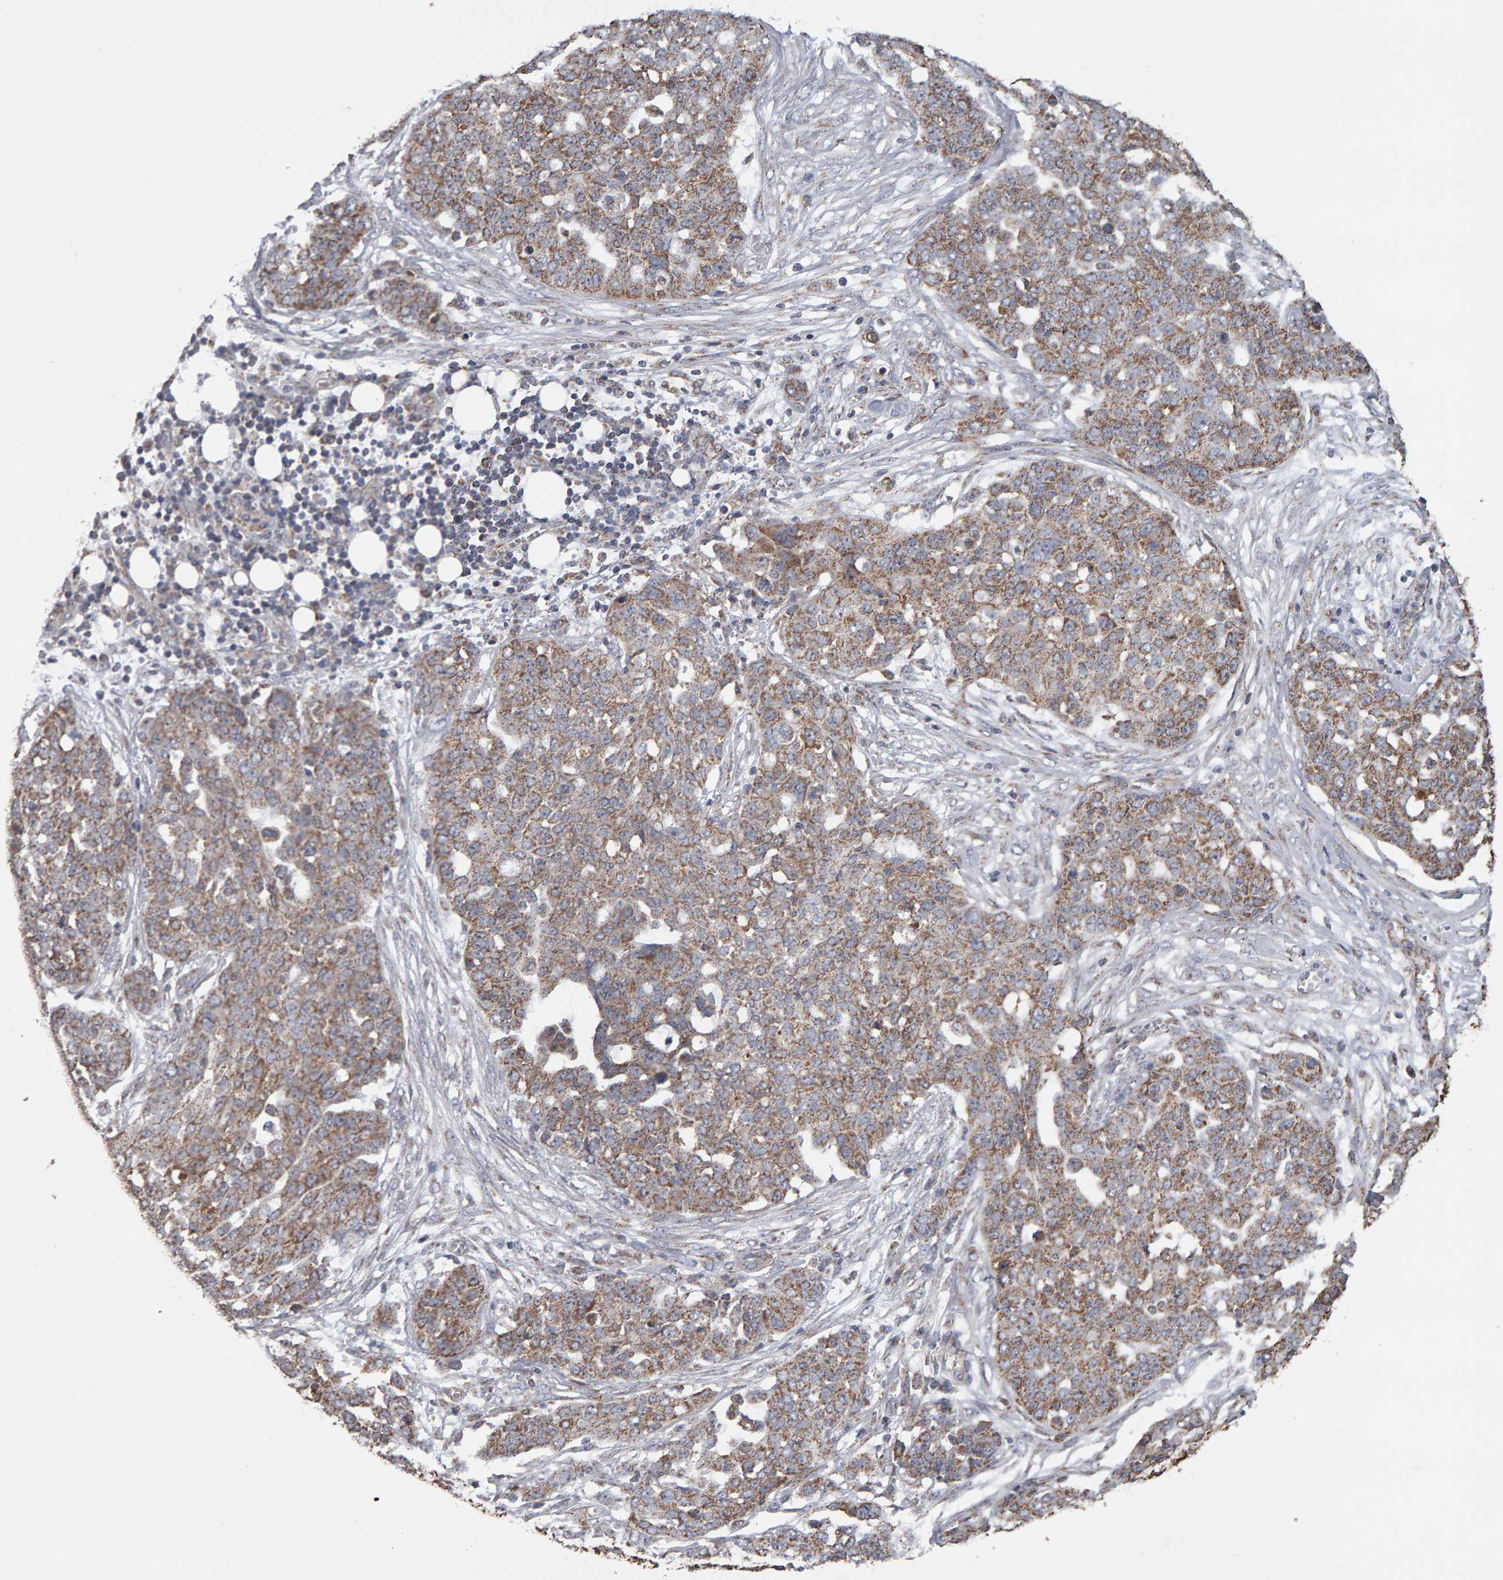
{"staining": {"intensity": "moderate", "quantity": "25%-75%", "location": "cytoplasmic/membranous"}, "tissue": "ovarian cancer", "cell_type": "Tumor cells", "image_type": "cancer", "snomed": [{"axis": "morphology", "description": "Cystadenocarcinoma, serous, NOS"}, {"axis": "topography", "description": "Soft tissue"}, {"axis": "topography", "description": "Ovary"}], "caption": "Human ovarian cancer (serous cystadenocarcinoma) stained with a brown dye exhibits moderate cytoplasmic/membranous positive positivity in approximately 25%-75% of tumor cells.", "gene": "TOM1L1", "patient": {"sex": "female", "age": 57}}